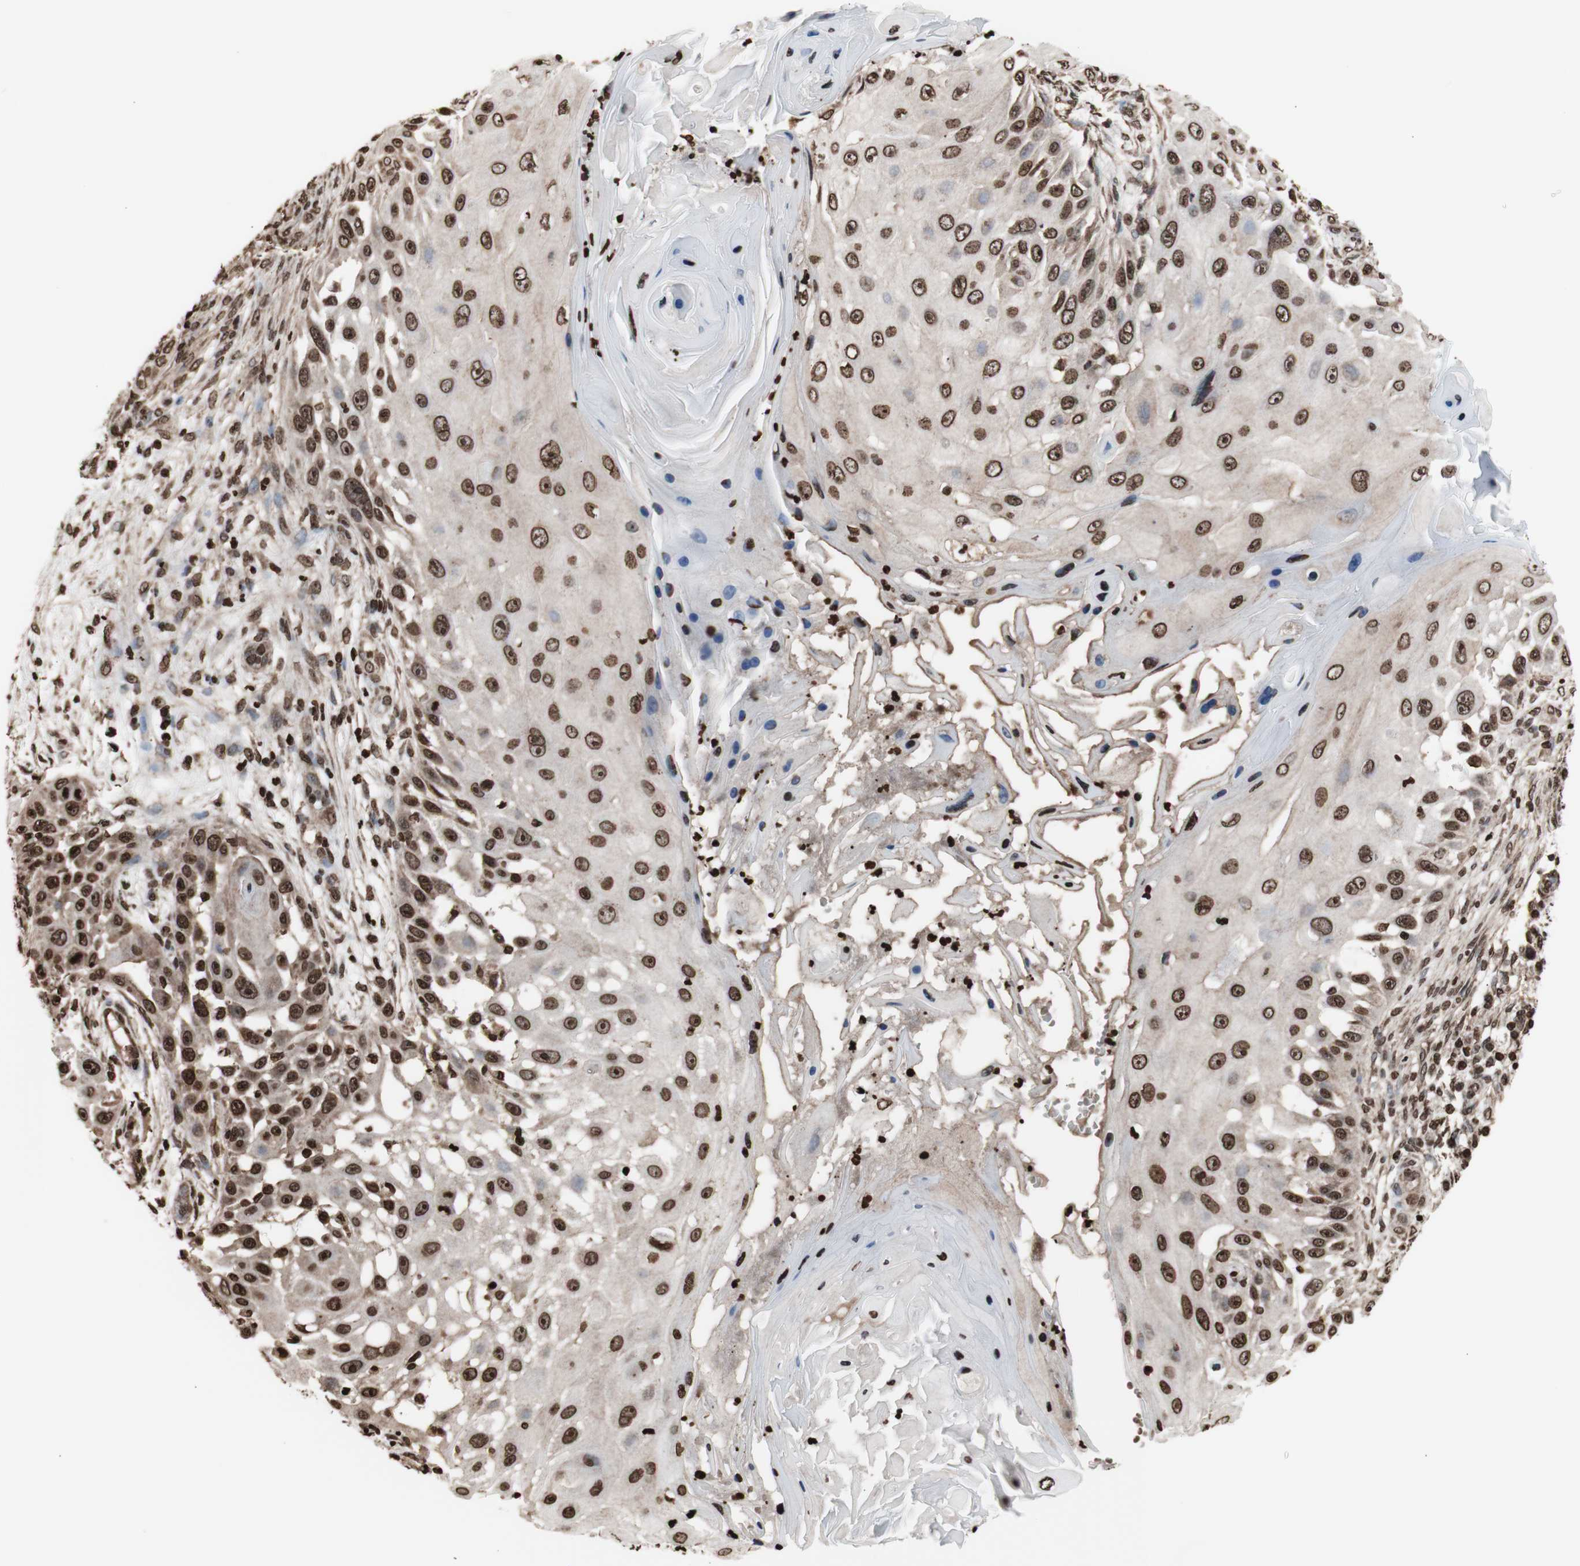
{"staining": {"intensity": "strong", "quantity": ">75%", "location": "cytoplasmic/membranous,nuclear"}, "tissue": "skin cancer", "cell_type": "Tumor cells", "image_type": "cancer", "snomed": [{"axis": "morphology", "description": "Squamous cell carcinoma, NOS"}, {"axis": "topography", "description": "Skin"}], "caption": "A brown stain shows strong cytoplasmic/membranous and nuclear staining of a protein in skin squamous cell carcinoma tumor cells.", "gene": "SNAI2", "patient": {"sex": "female", "age": 44}}